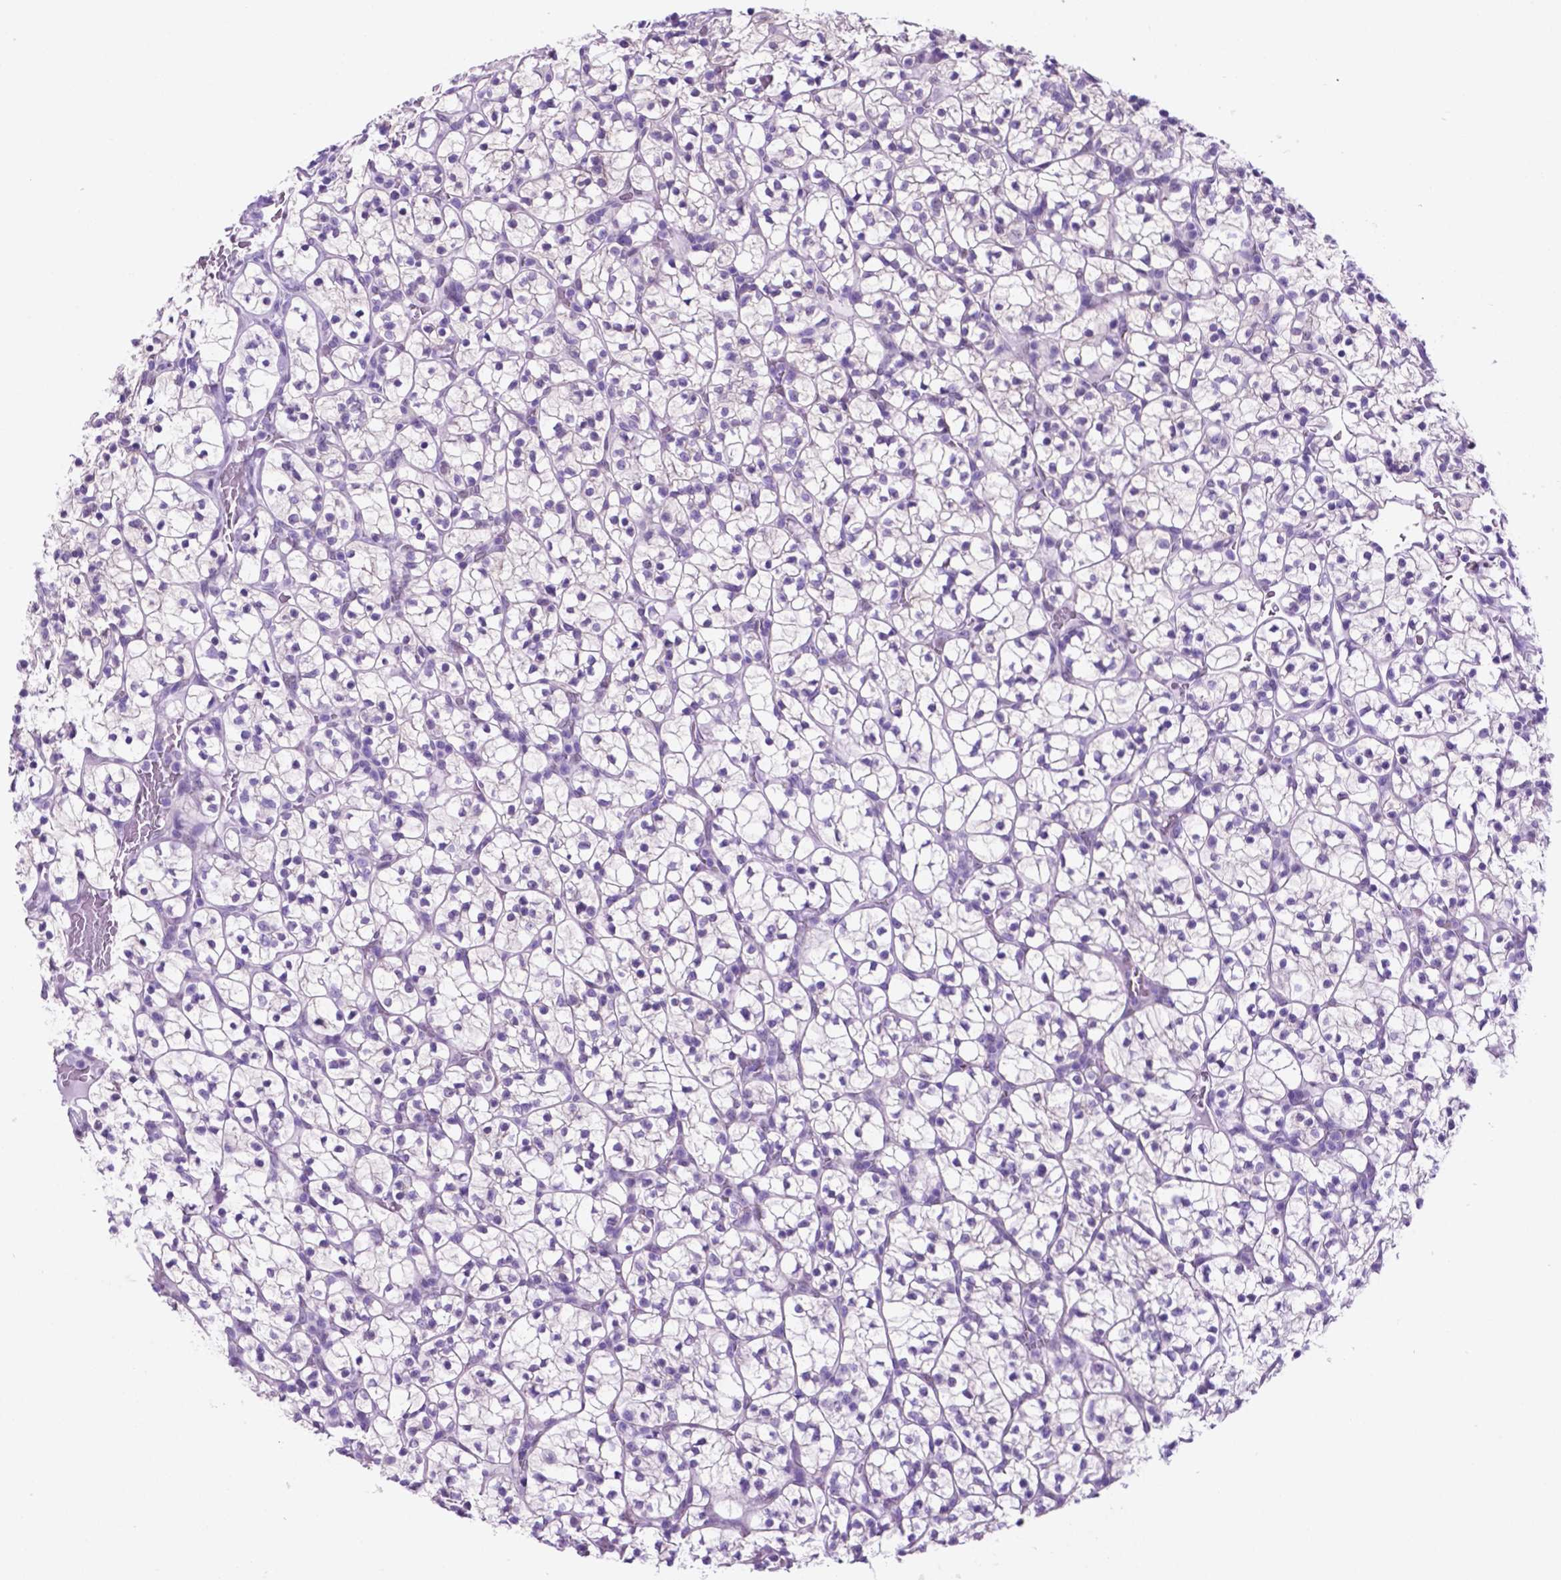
{"staining": {"intensity": "negative", "quantity": "none", "location": "none"}, "tissue": "renal cancer", "cell_type": "Tumor cells", "image_type": "cancer", "snomed": [{"axis": "morphology", "description": "Adenocarcinoma, NOS"}, {"axis": "topography", "description": "Kidney"}], "caption": "Adenocarcinoma (renal) was stained to show a protein in brown. There is no significant positivity in tumor cells. (Brightfield microscopy of DAB (3,3'-diaminobenzidine) immunohistochemistry at high magnification).", "gene": "TMEM210", "patient": {"sex": "female", "age": 89}}